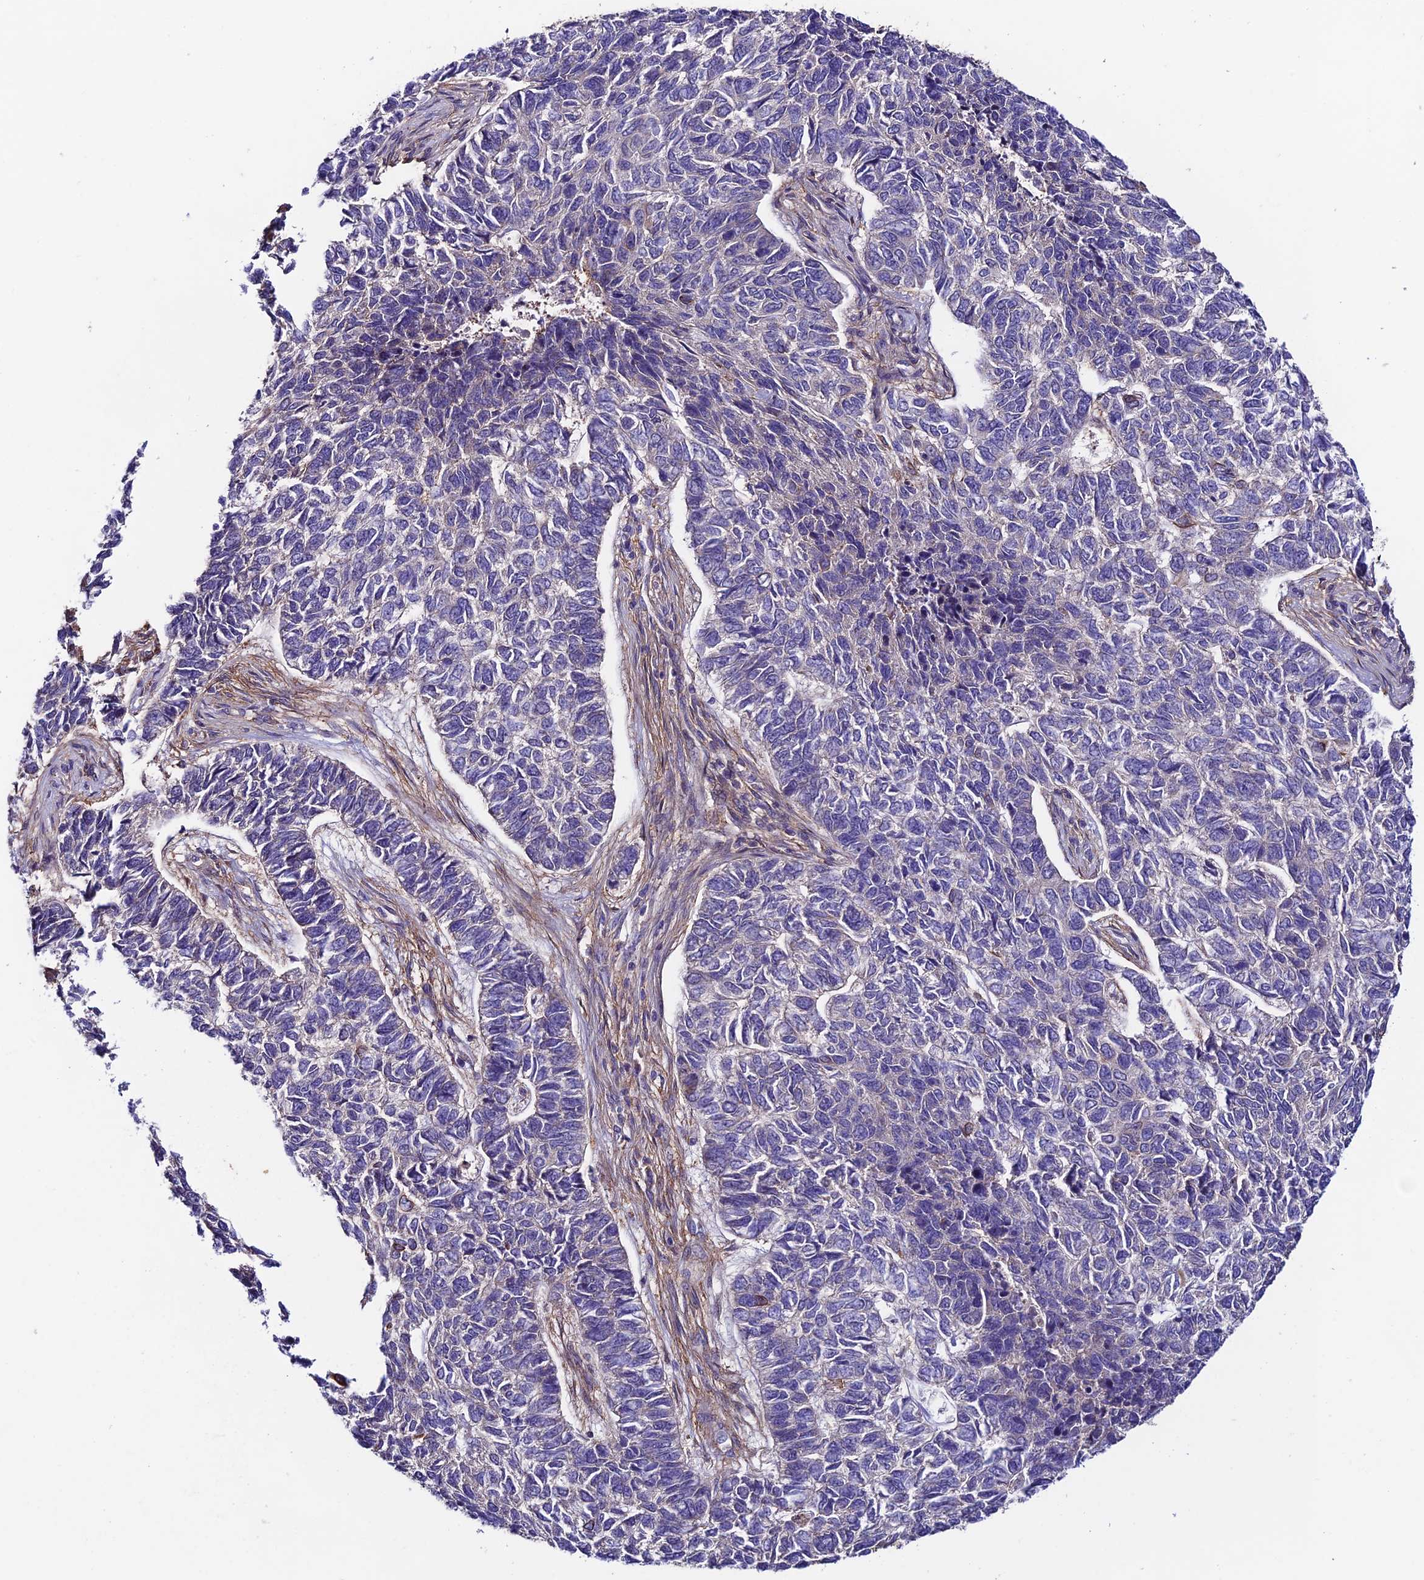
{"staining": {"intensity": "moderate", "quantity": "<25%", "location": "cytoplasmic/membranous"}, "tissue": "skin cancer", "cell_type": "Tumor cells", "image_type": "cancer", "snomed": [{"axis": "morphology", "description": "Basal cell carcinoma"}, {"axis": "topography", "description": "Skin"}], "caption": "Skin cancer stained with immunohistochemistry (IHC) demonstrates moderate cytoplasmic/membranous expression in approximately <25% of tumor cells.", "gene": "BRME1", "patient": {"sex": "female", "age": 65}}